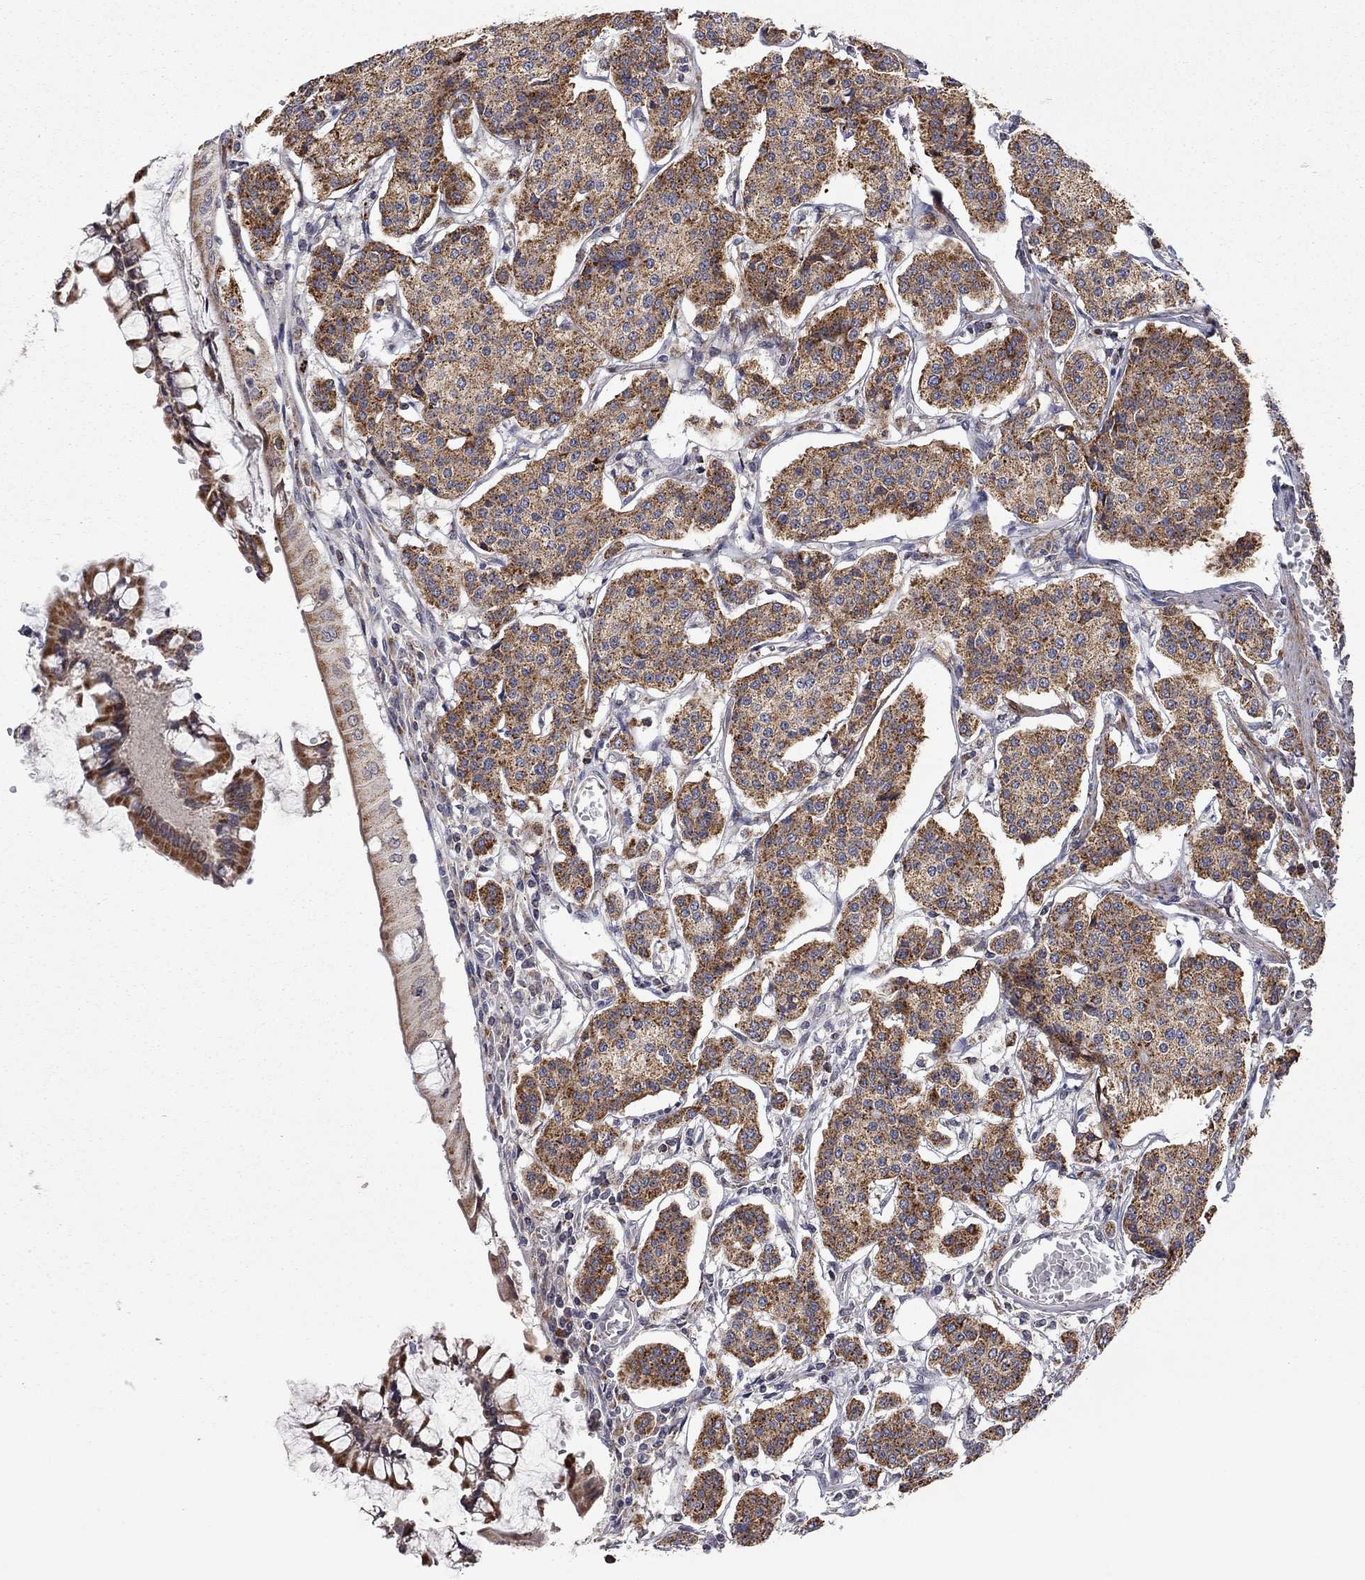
{"staining": {"intensity": "strong", "quantity": "<25%", "location": "cytoplasmic/membranous"}, "tissue": "carcinoid", "cell_type": "Tumor cells", "image_type": "cancer", "snomed": [{"axis": "morphology", "description": "Carcinoid, malignant, NOS"}, {"axis": "topography", "description": "Small intestine"}], "caption": "DAB immunohistochemical staining of carcinoid exhibits strong cytoplasmic/membranous protein staining in approximately <25% of tumor cells.", "gene": "IDS", "patient": {"sex": "female", "age": 65}}